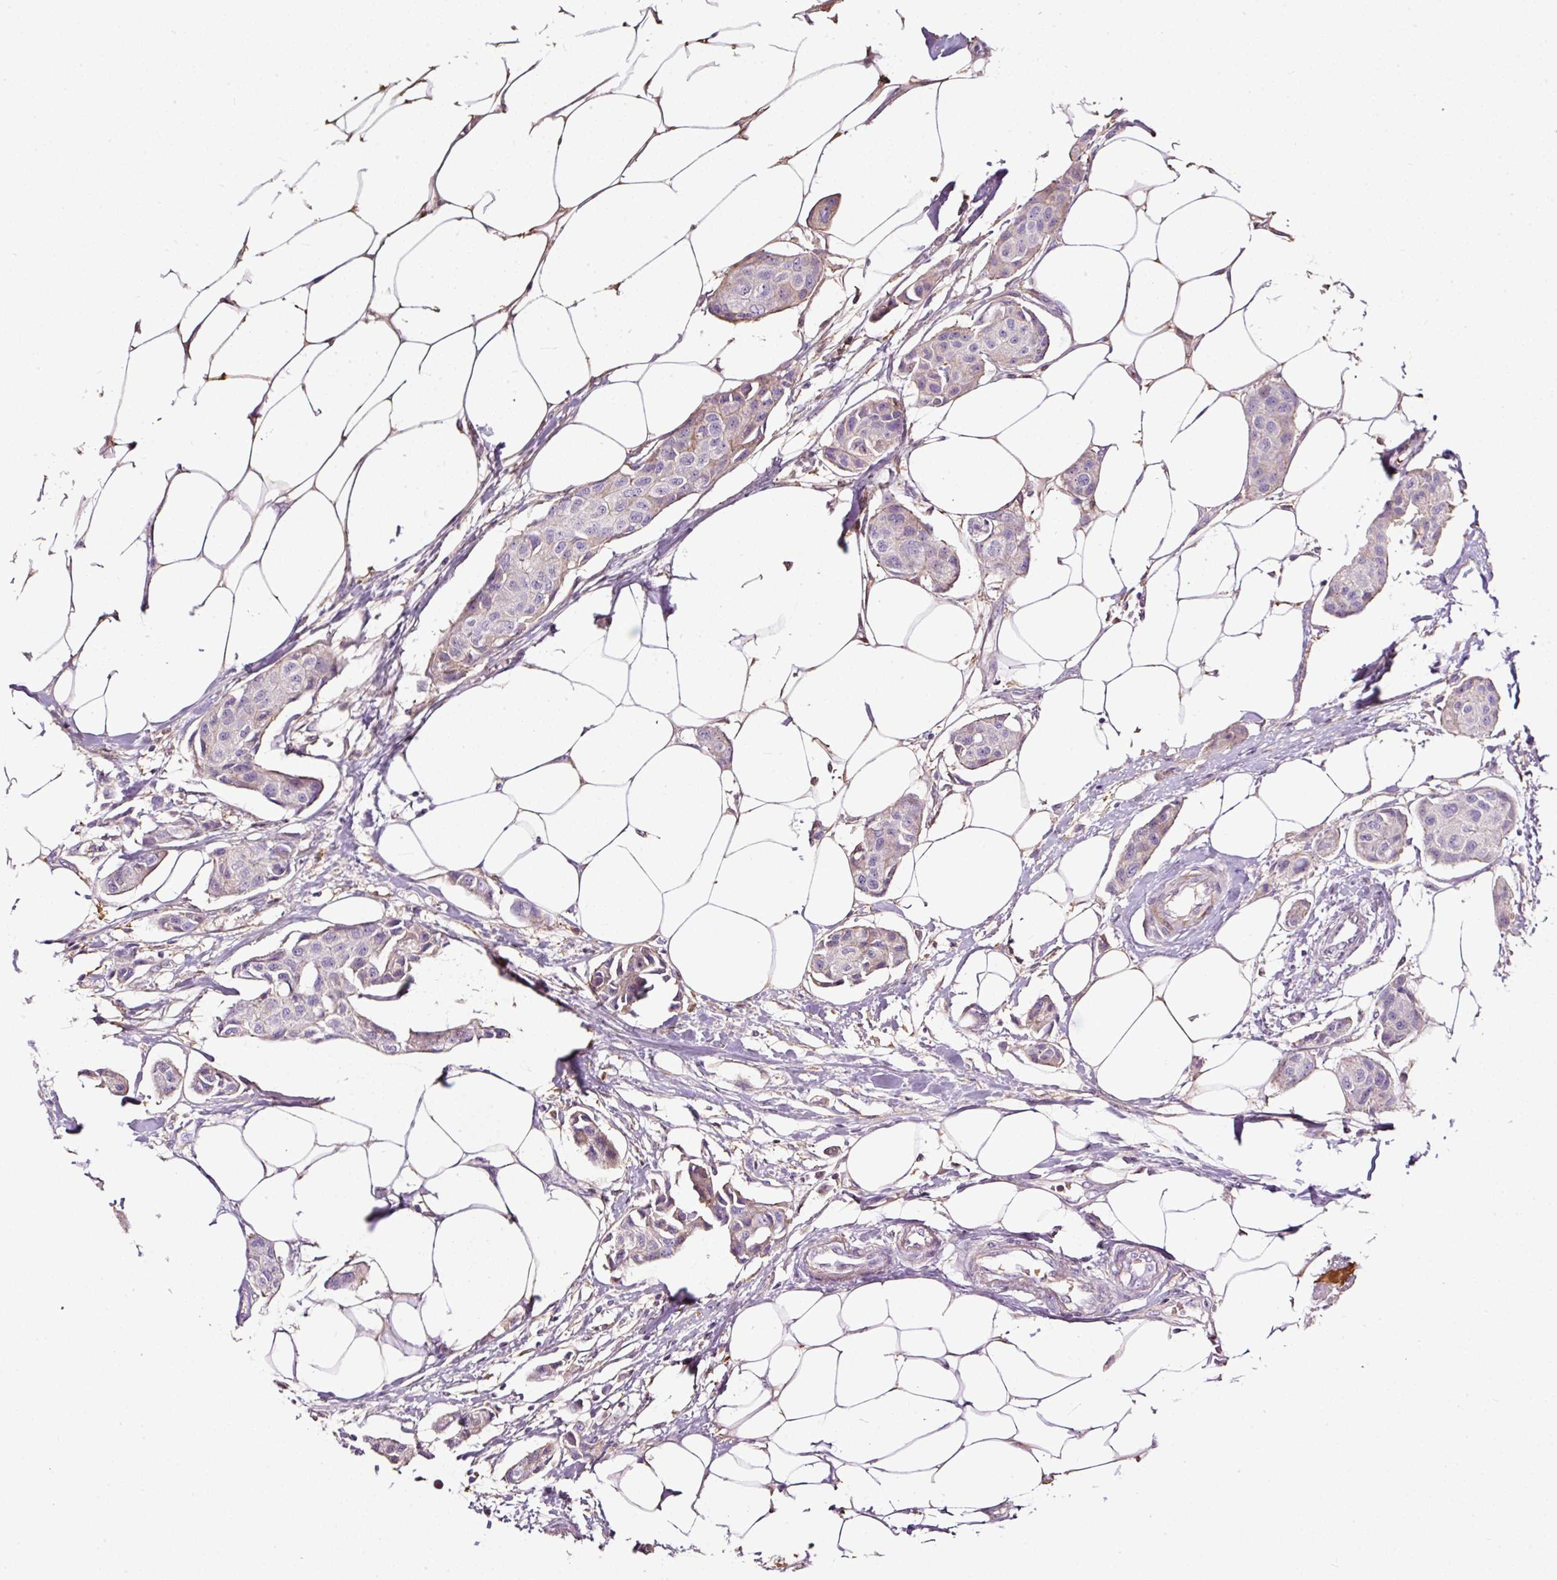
{"staining": {"intensity": "negative", "quantity": "none", "location": "none"}, "tissue": "breast cancer", "cell_type": "Tumor cells", "image_type": "cancer", "snomed": [{"axis": "morphology", "description": "Duct carcinoma"}, {"axis": "topography", "description": "Breast"}, {"axis": "topography", "description": "Lymph node"}], "caption": "An immunohistochemistry micrograph of breast cancer is shown. There is no staining in tumor cells of breast cancer.", "gene": "LRRC24", "patient": {"sex": "female", "age": 80}}